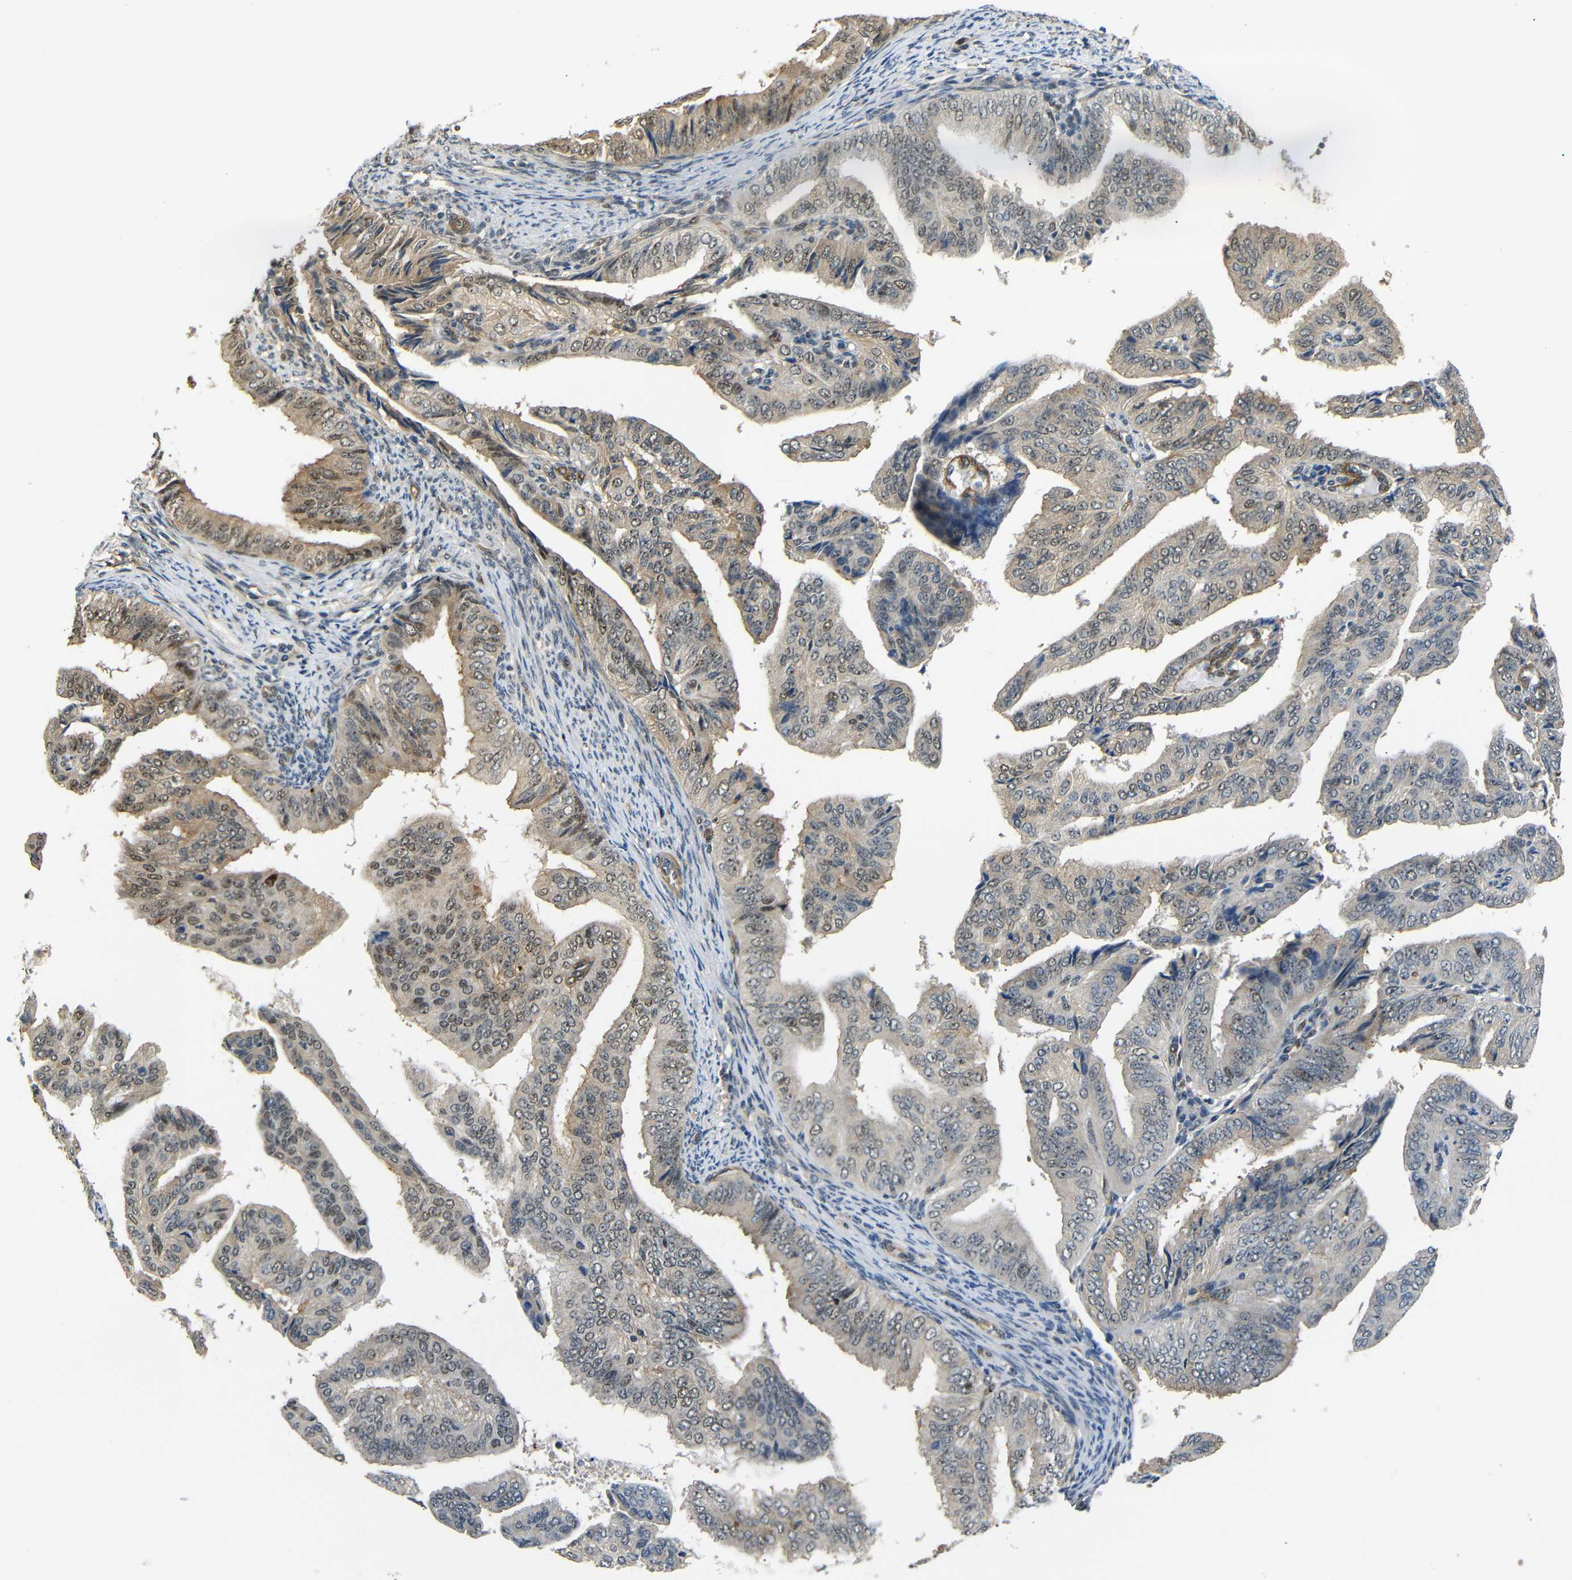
{"staining": {"intensity": "moderate", "quantity": ">75%", "location": "cytoplasmic/membranous,nuclear"}, "tissue": "endometrial cancer", "cell_type": "Tumor cells", "image_type": "cancer", "snomed": [{"axis": "morphology", "description": "Adenocarcinoma, NOS"}, {"axis": "topography", "description": "Endometrium"}], "caption": "High-power microscopy captured an immunohistochemistry (IHC) image of adenocarcinoma (endometrial), revealing moderate cytoplasmic/membranous and nuclear positivity in about >75% of tumor cells. (DAB = brown stain, brightfield microscopy at high magnification).", "gene": "PARN", "patient": {"sex": "female", "age": 58}}